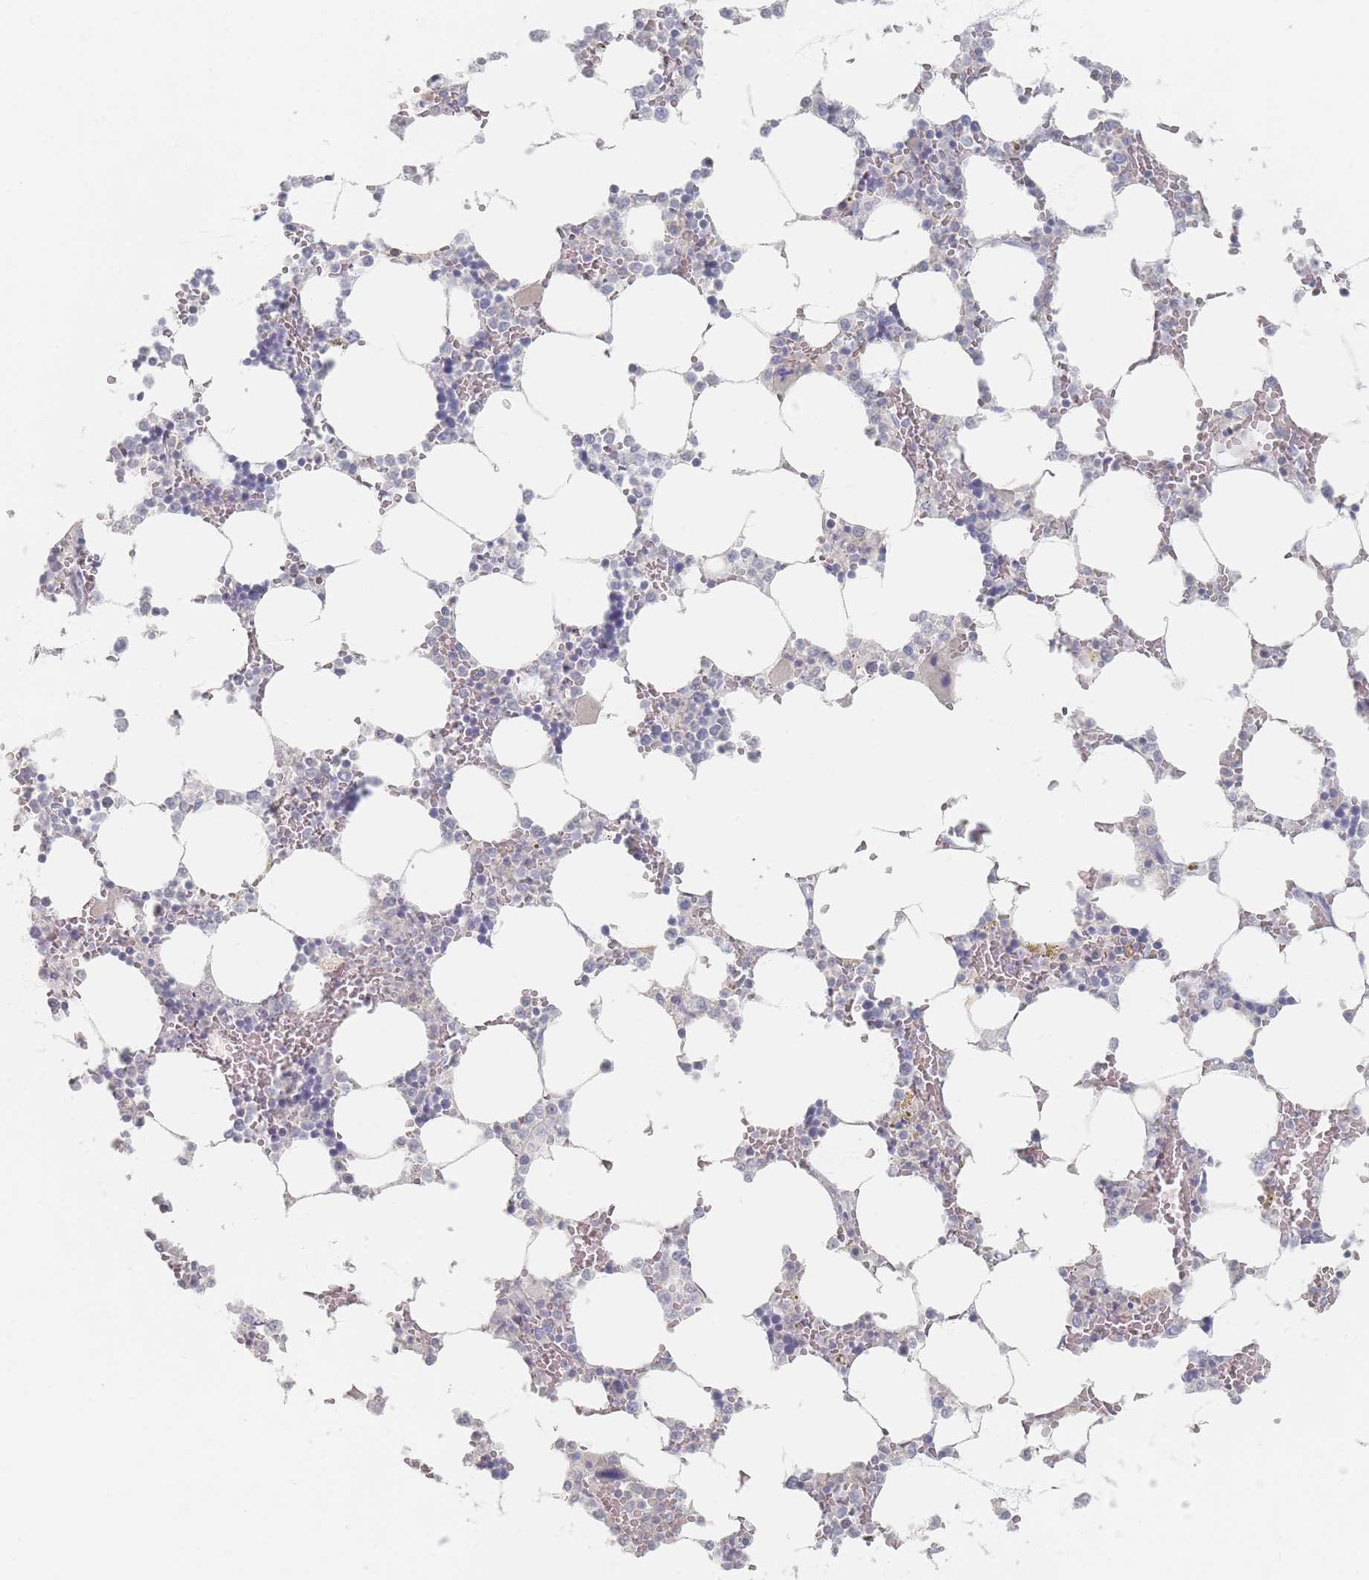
{"staining": {"intensity": "negative", "quantity": "none", "location": "none"}, "tissue": "bone marrow", "cell_type": "Hematopoietic cells", "image_type": "normal", "snomed": [{"axis": "morphology", "description": "Normal tissue, NOS"}, {"axis": "topography", "description": "Bone marrow"}], "caption": "This is an immunohistochemistry micrograph of benign bone marrow. There is no expression in hematopoietic cells.", "gene": "CD37", "patient": {"sex": "male", "age": 64}}